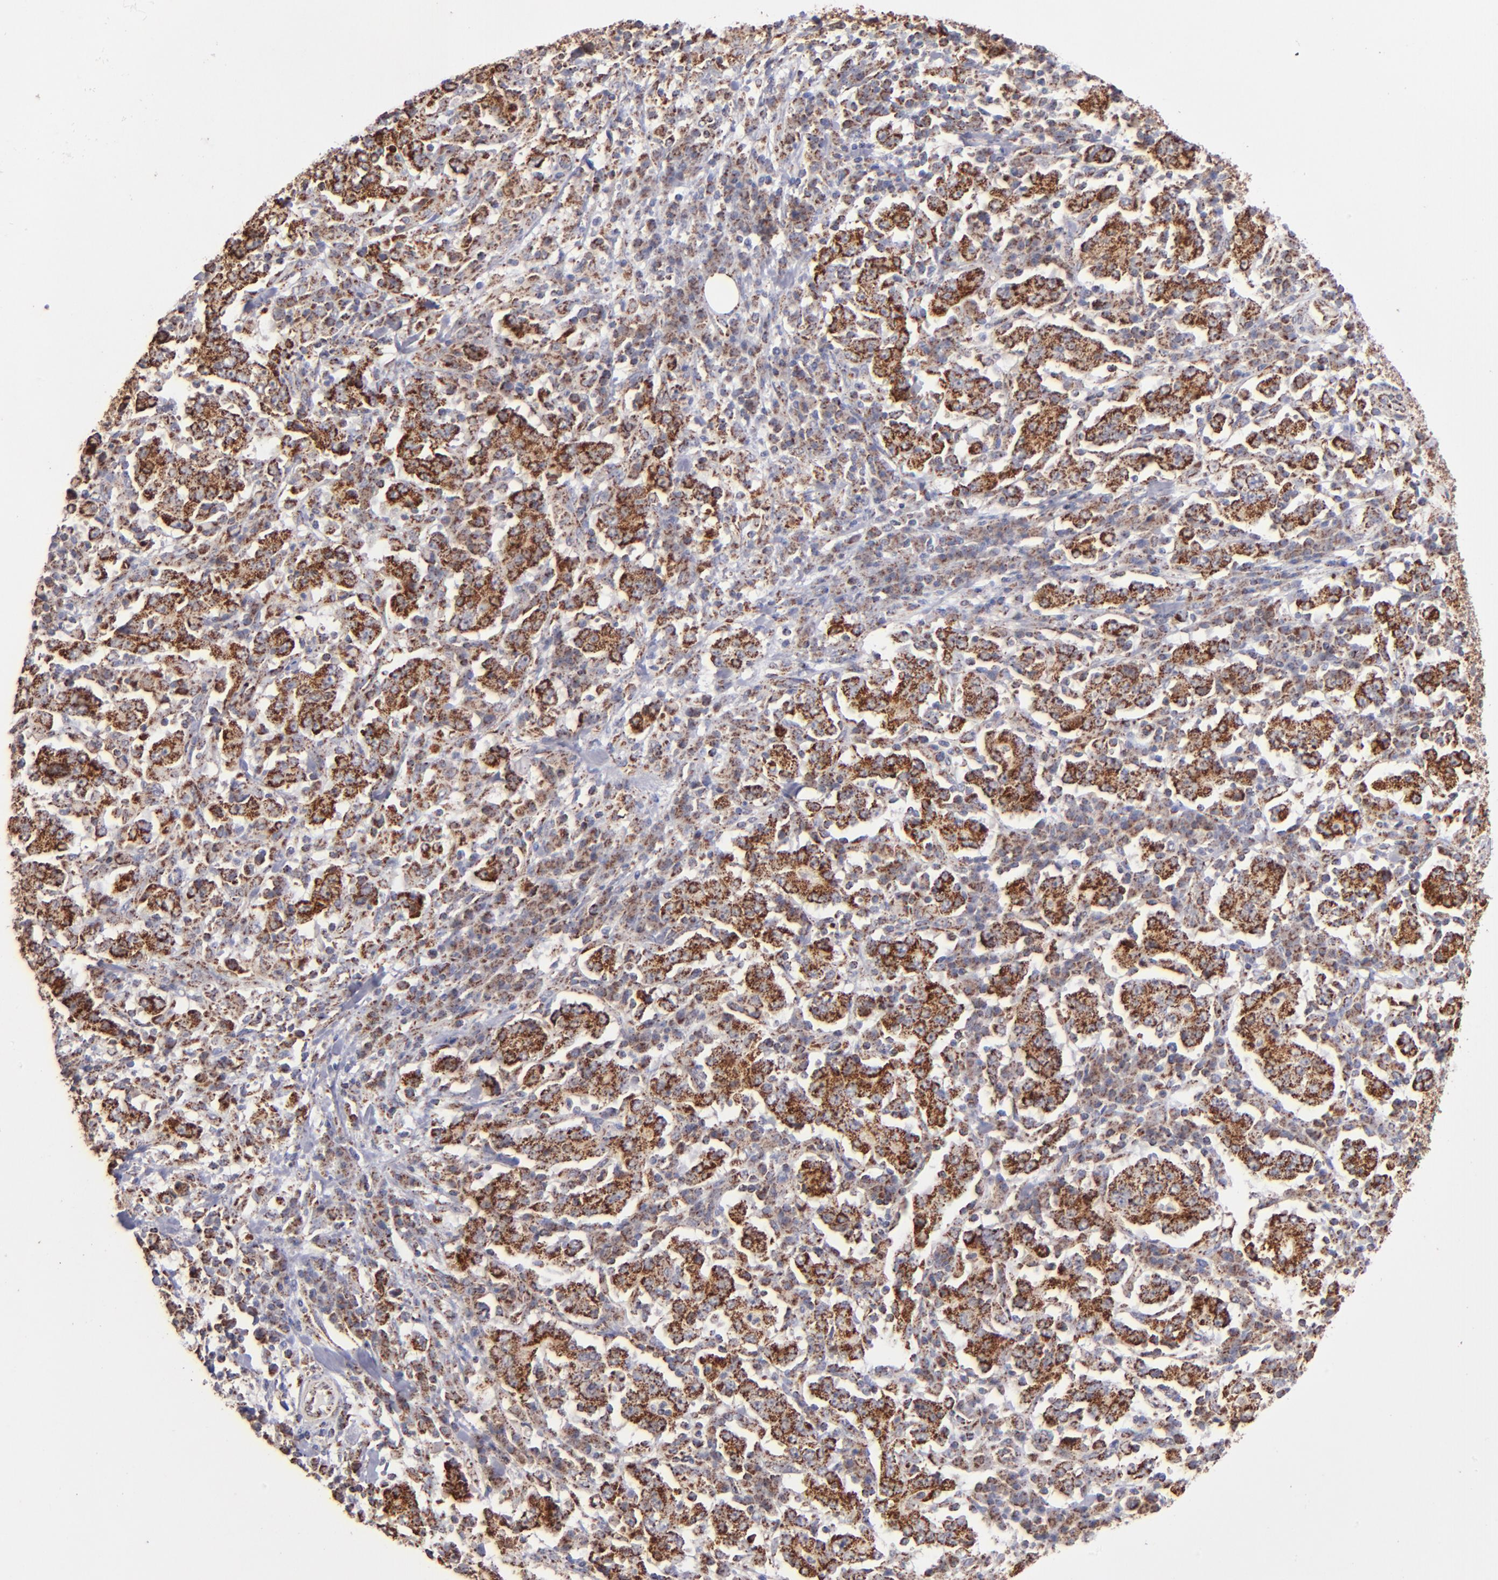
{"staining": {"intensity": "strong", "quantity": ">75%", "location": "cytoplasmic/membranous"}, "tissue": "stomach cancer", "cell_type": "Tumor cells", "image_type": "cancer", "snomed": [{"axis": "morphology", "description": "Normal tissue, NOS"}, {"axis": "morphology", "description": "Adenocarcinoma, NOS"}, {"axis": "topography", "description": "Stomach, upper"}, {"axis": "topography", "description": "Stomach"}], "caption": "The image reveals staining of stomach cancer (adenocarcinoma), revealing strong cytoplasmic/membranous protein staining (brown color) within tumor cells.", "gene": "DLST", "patient": {"sex": "male", "age": 59}}